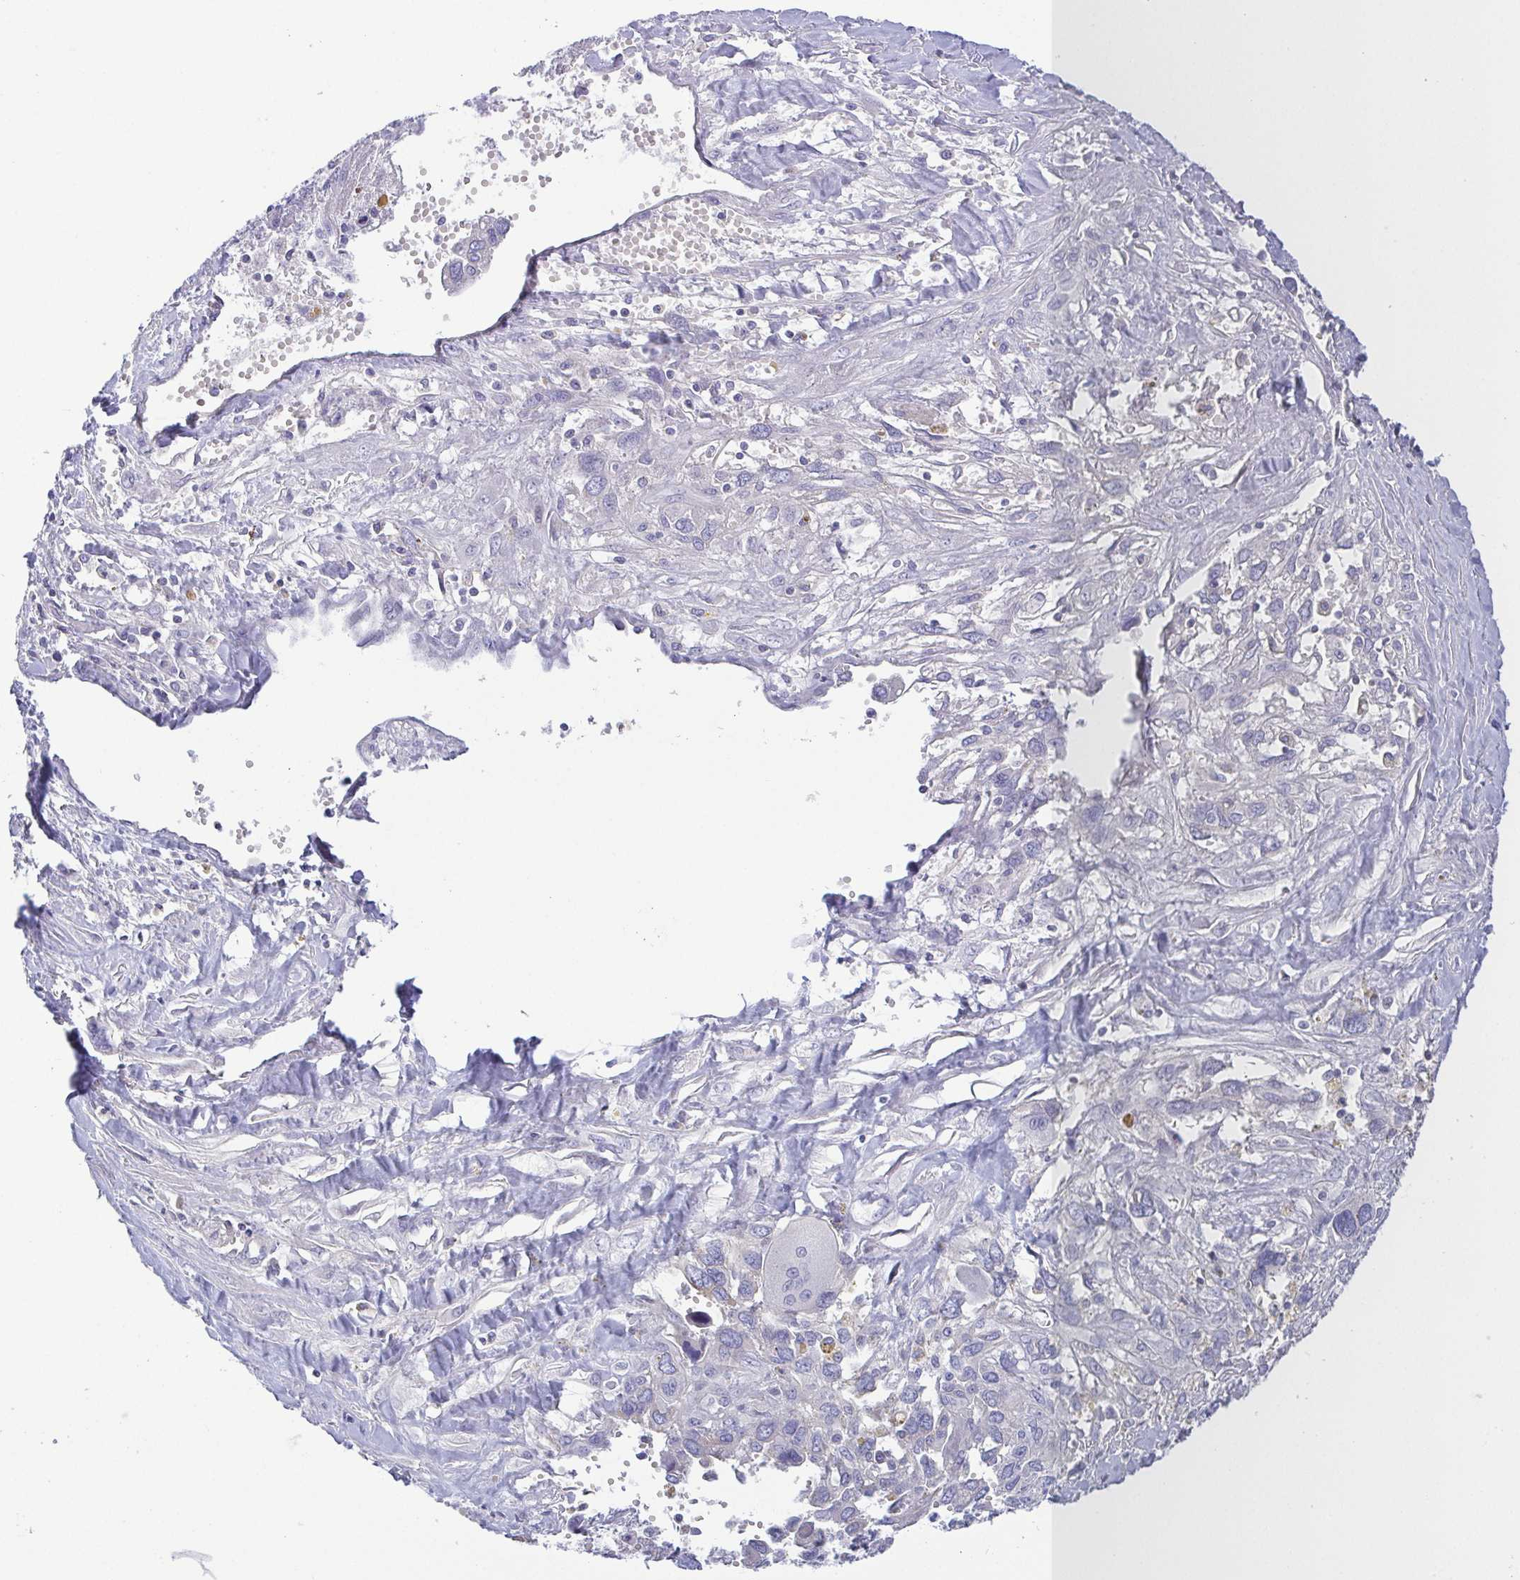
{"staining": {"intensity": "negative", "quantity": "none", "location": "none"}, "tissue": "pancreatic cancer", "cell_type": "Tumor cells", "image_type": "cancer", "snomed": [{"axis": "morphology", "description": "Adenocarcinoma, NOS"}, {"axis": "topography", "description": "Pancreas"}], "caption": "Immunohistochemistry of pancreatic adenocarcinoma shows no expression in tumor cells.", "gene": "PKDREJ", "patient": {"sex": "female", "age": 47}}